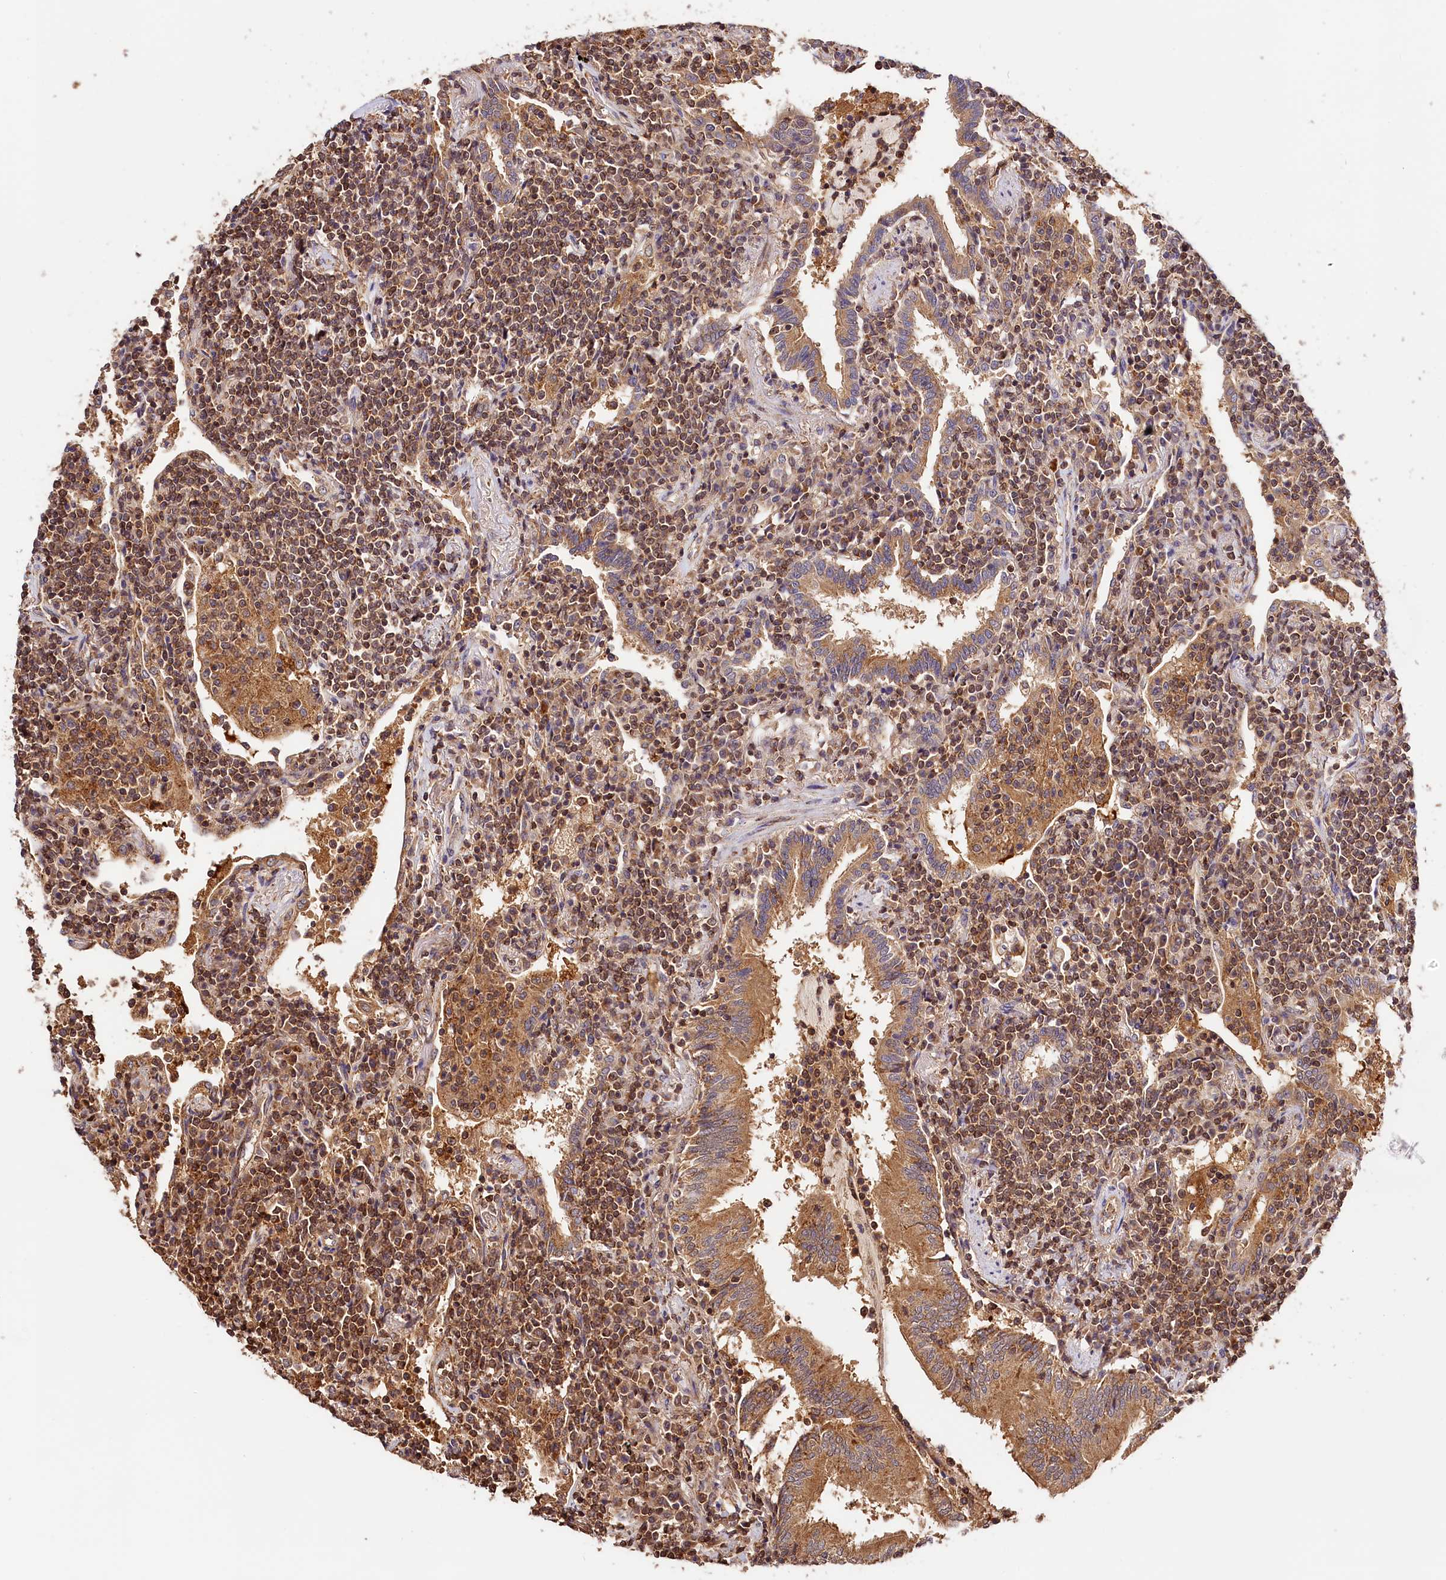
{"staining": {"intensity": "moderate", "quantity": ">75%", "location": "nuclear"}, "tissue": "lymphoma", "cell_type": "Tumor cells", "image_type": "cancer", "snomed": [{"axis": "morphology", "description": "Malignant lymphoma, non-Hodgkin's type, Low grade"}, {"axis": "topography", "description": "Lung"}], "caption": "This photomicrograph reveals malignant lymphoma, non-Hodgkin's type (low-grade) stained with immunohistochemistry (IHC) to label a protein in brown. The nuclear of tumor cells show moderate positivity for the protein. Nuclei are counter-stained blue.", "gene": "KPTN", "patient": {"sex": "female", "age": 71}}